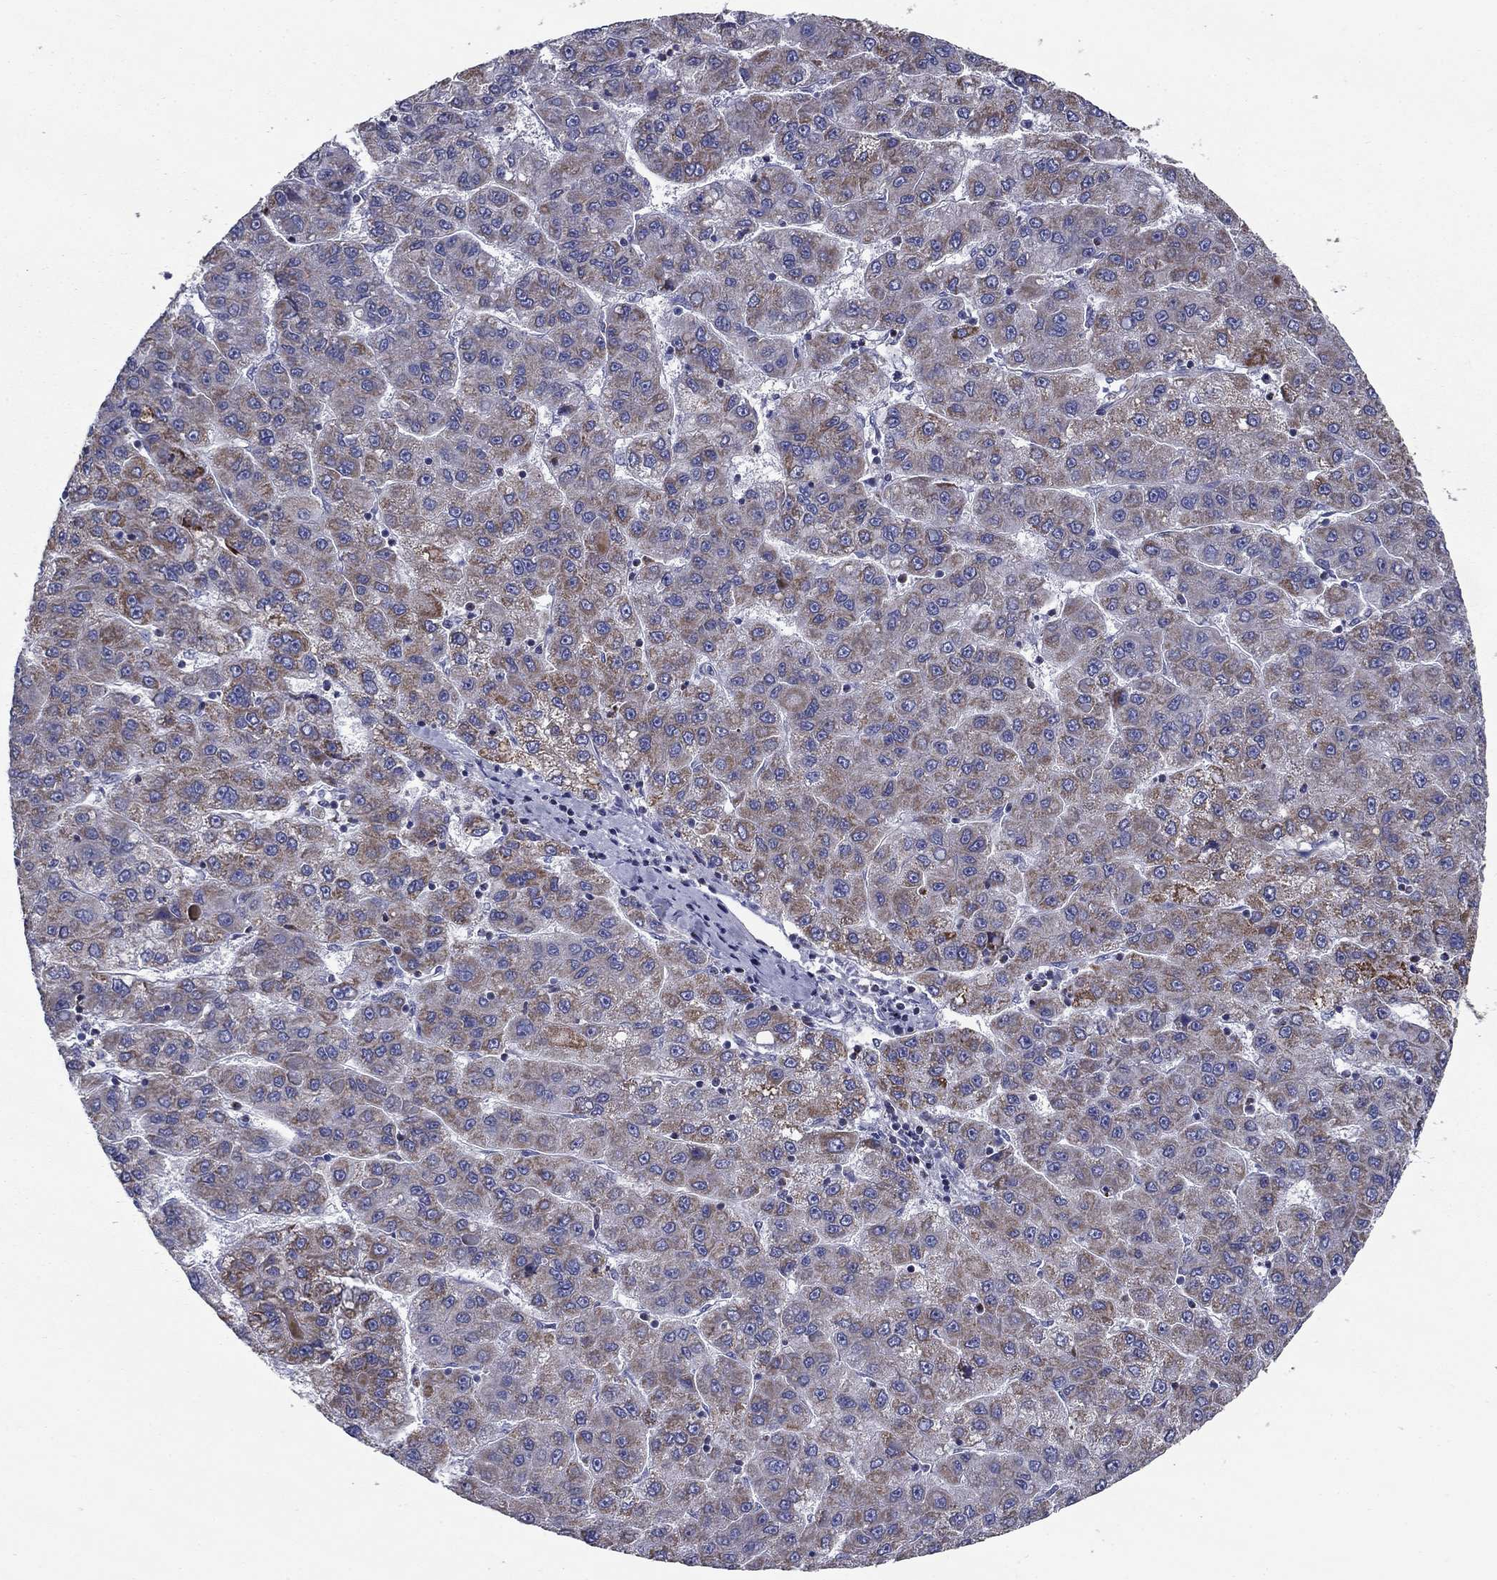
{"staining": {"intensity": "moderate", "quantity": "25%-75%", "location": "cytoplasmic/membranous"}, "tissue": "liver cancer", "cell_type": "Tumor cells", "image_type": "cancer", "snomed": [{"axis": "morphology", "description": "Carcinoma, Hepatocellular, NOS"}, {"axis": "topography", "description": "Liver"}], "caption": "Moderate cytoplasmic/membranous protein staining is appreciated in approximately 25%-75% of tumor cells in liver cancer.", "gene": "NDUFA4L2", "patient": {"sex": "female", "age": 82}}